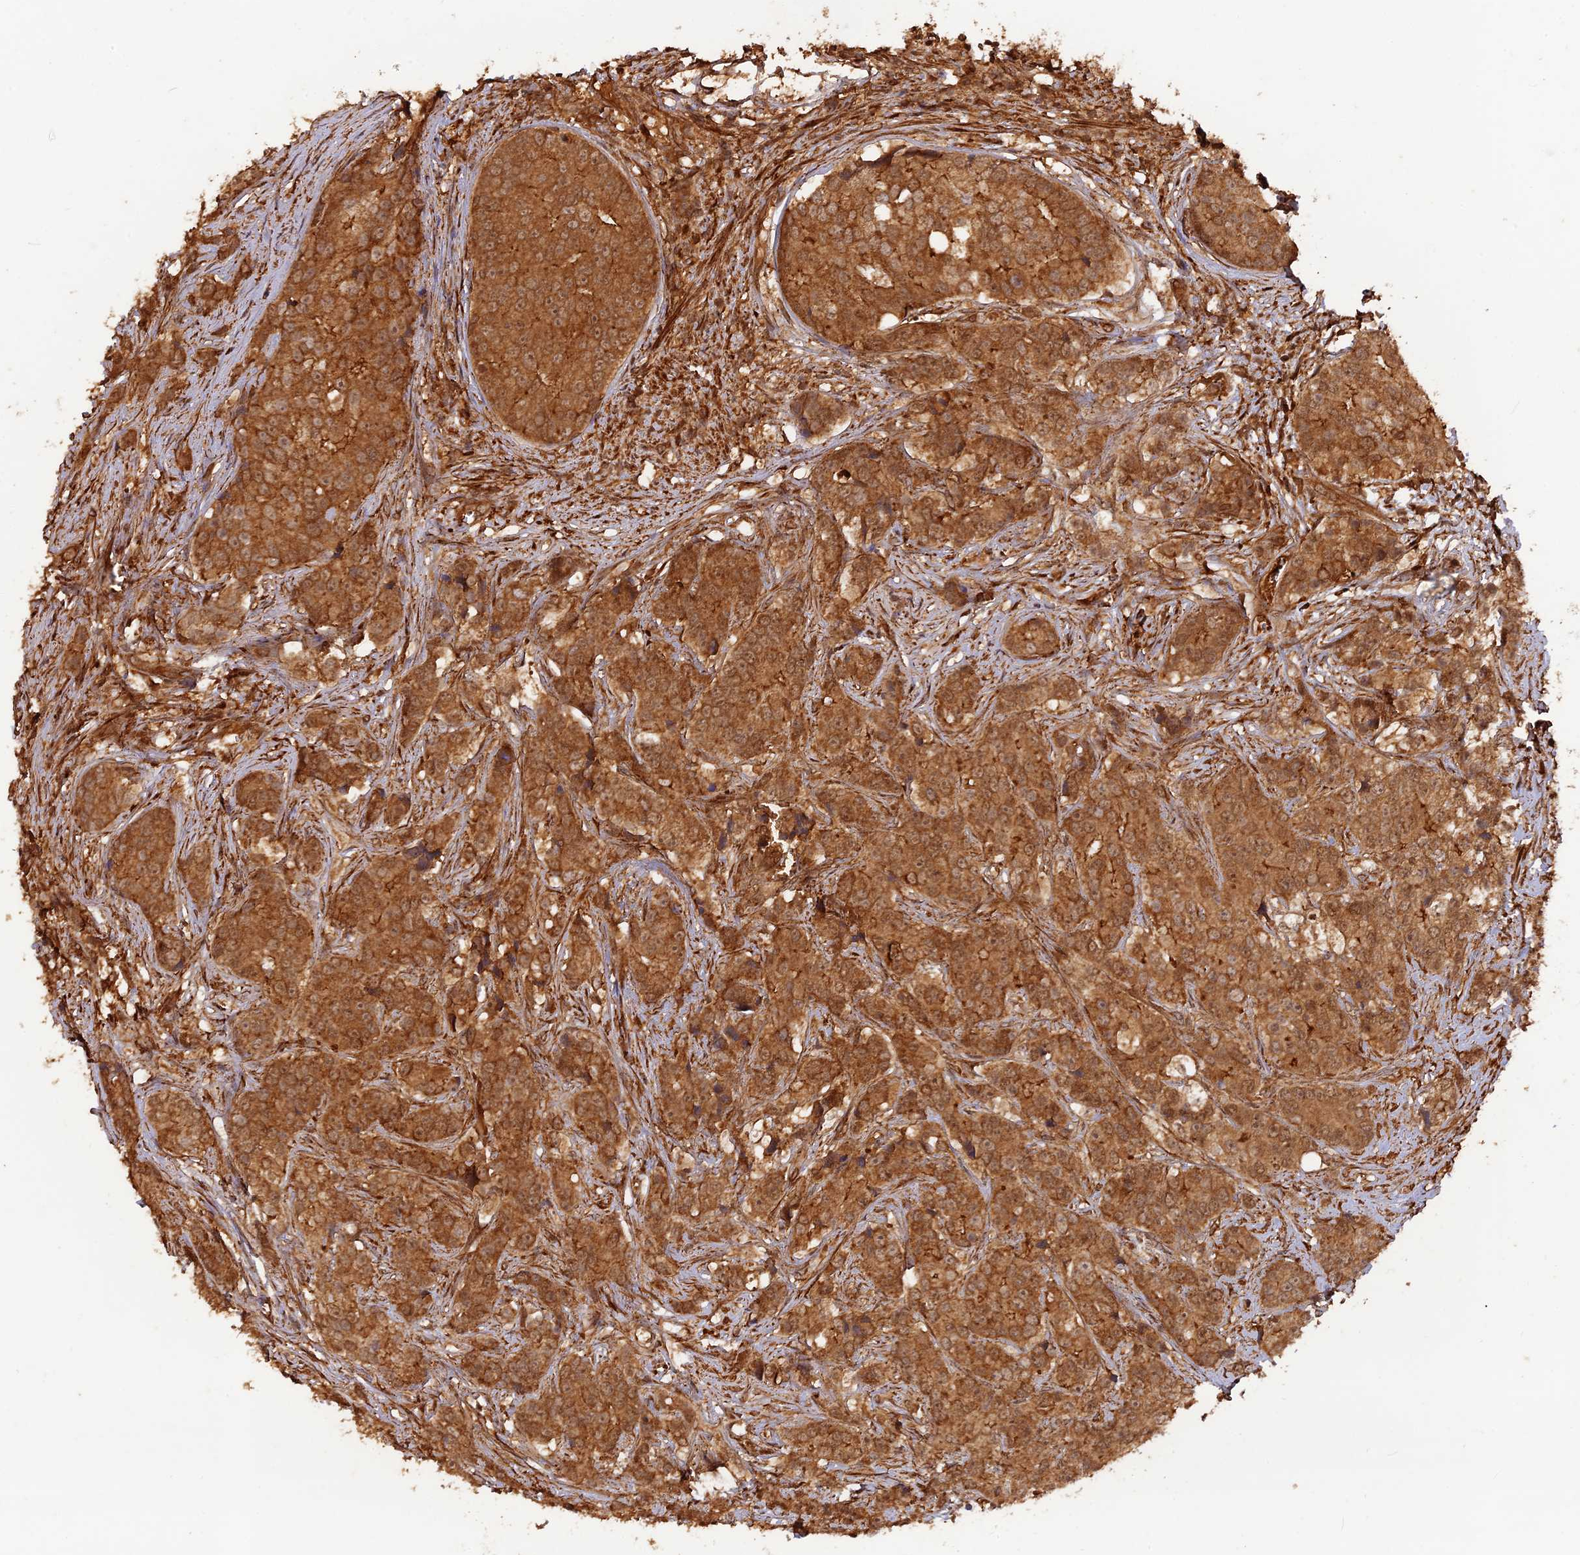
{"staining": {"intensity": "strong", "quantity": ">75%", "location": "cytoplasmic/membranous"}, "tissue": "prostate cancer", "cell_type": "Tumor cells", "image_type": "cancer", "snomed": [{"axis": "morphology", "description": "Adenocarcinoma, High grade"}, {"axis": "topography", "description": "Prostate"}], "caption": "DAB immunohistochemical staining of prostate cancer (adenocarcinoma (high-grade)) demonstrates strong cytoplasmic/membranous protein staining in about >75% of tumor cells. The staining was performed using DAB (3,3'-diaminobenzidine), with brown indicating positive protein expression. Nuclei are stained blue with hematoxylin.", "gene": "CCDC174", "patient": {"sex": "male", "age": 62}}